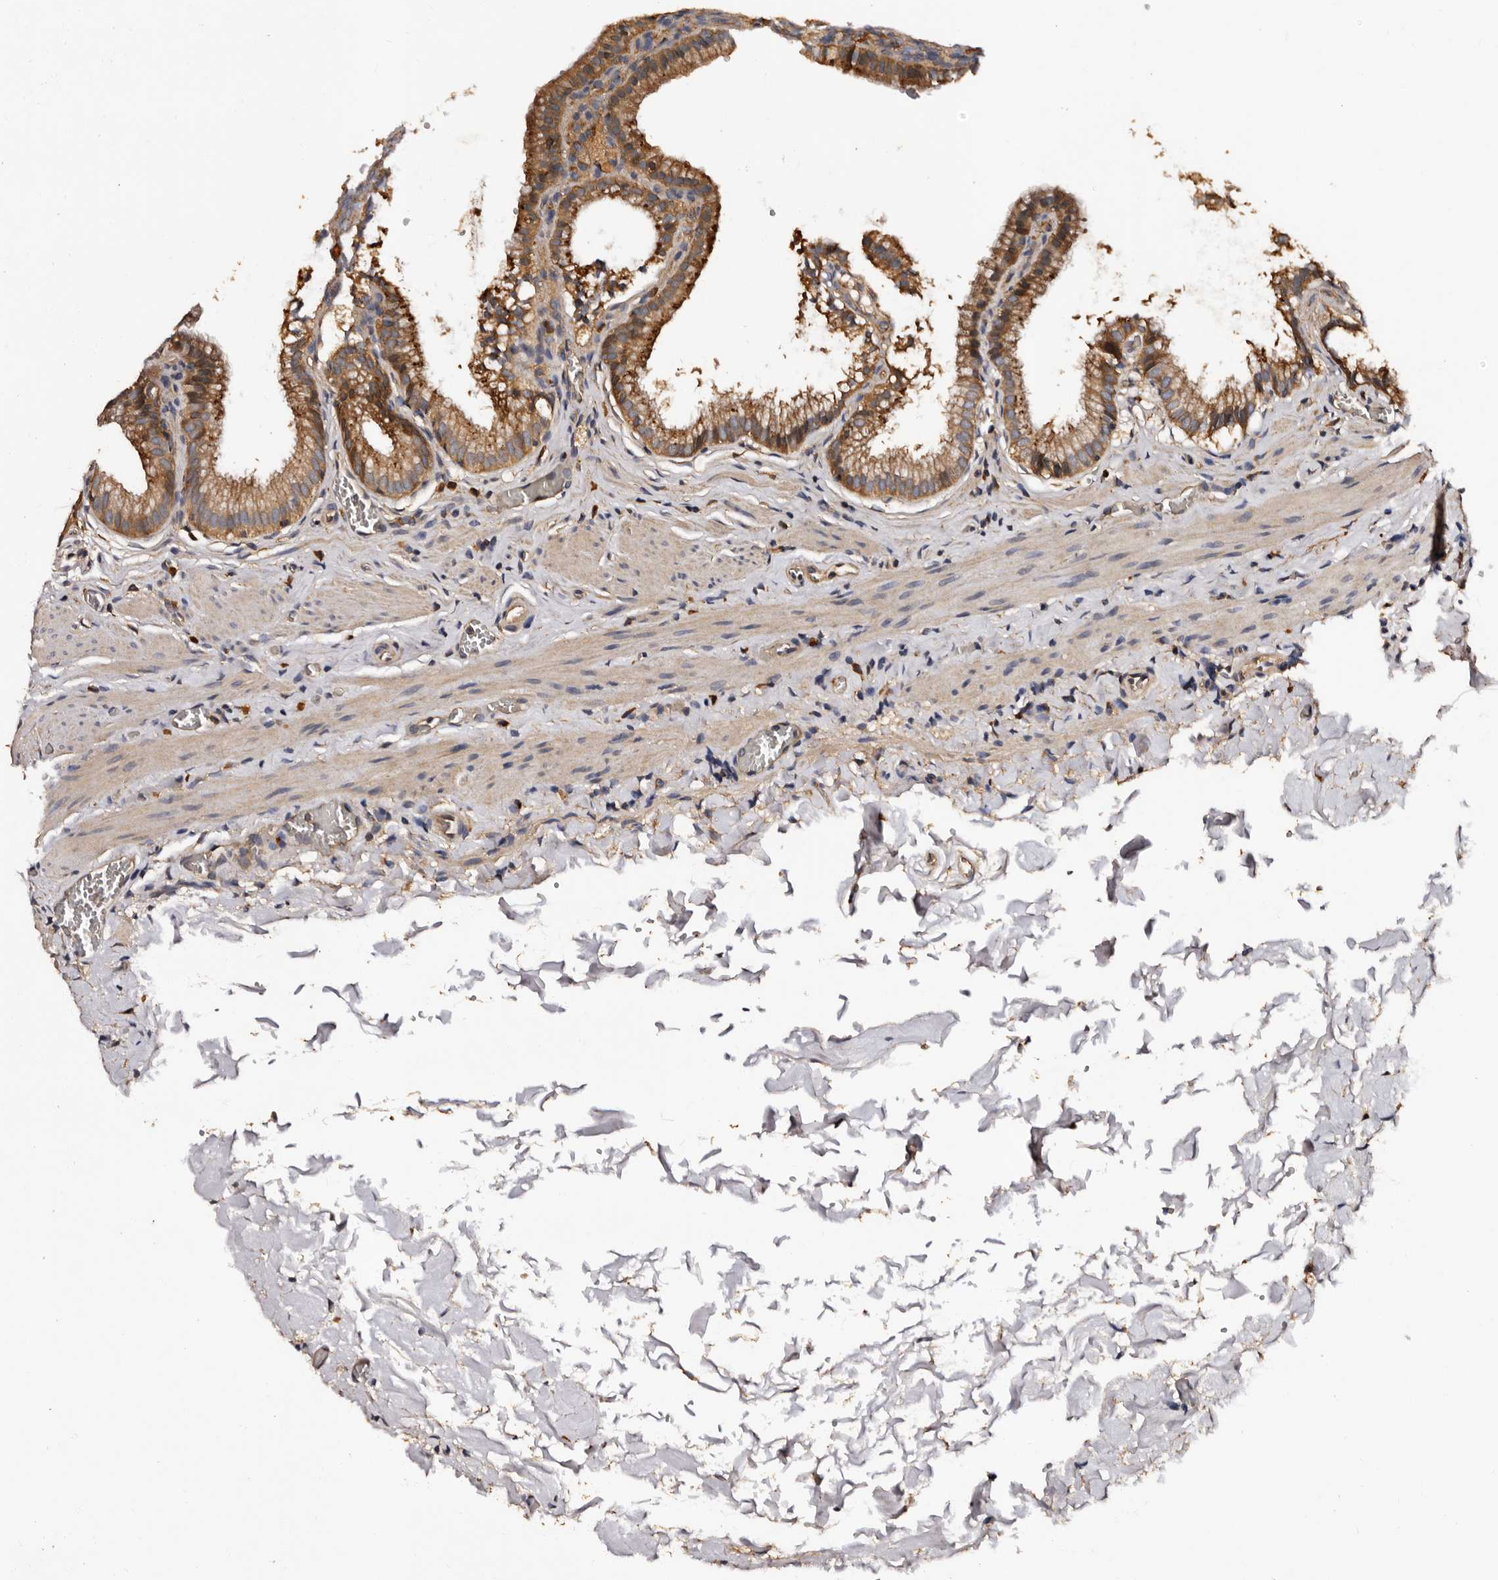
{"staining": {"intensity": "moderate", "quantity": ">75%", "location": "cytoplasmic/membranous"}, "tissue": "gallbladder", "cell_type": "Glandular cells", "image_type": "normal", "snomed": [{"axis": "morphology", "description": "Normal tissue, NOS"}, {"axis": "topography", "description": "Gallbladder"}], "caption": "Protein expression analysis of unremarkable gallbladder demonstrates moderate cytoplasmic/membranous expression in approximately >75% of glandular cells. The staining is performed using DAB brown chromogen to label protein expression. The nuclei are counter-stained blue using hematoxylin.", "gene": "ADCK5", "patient": {"sex": "male", "age": 38}}